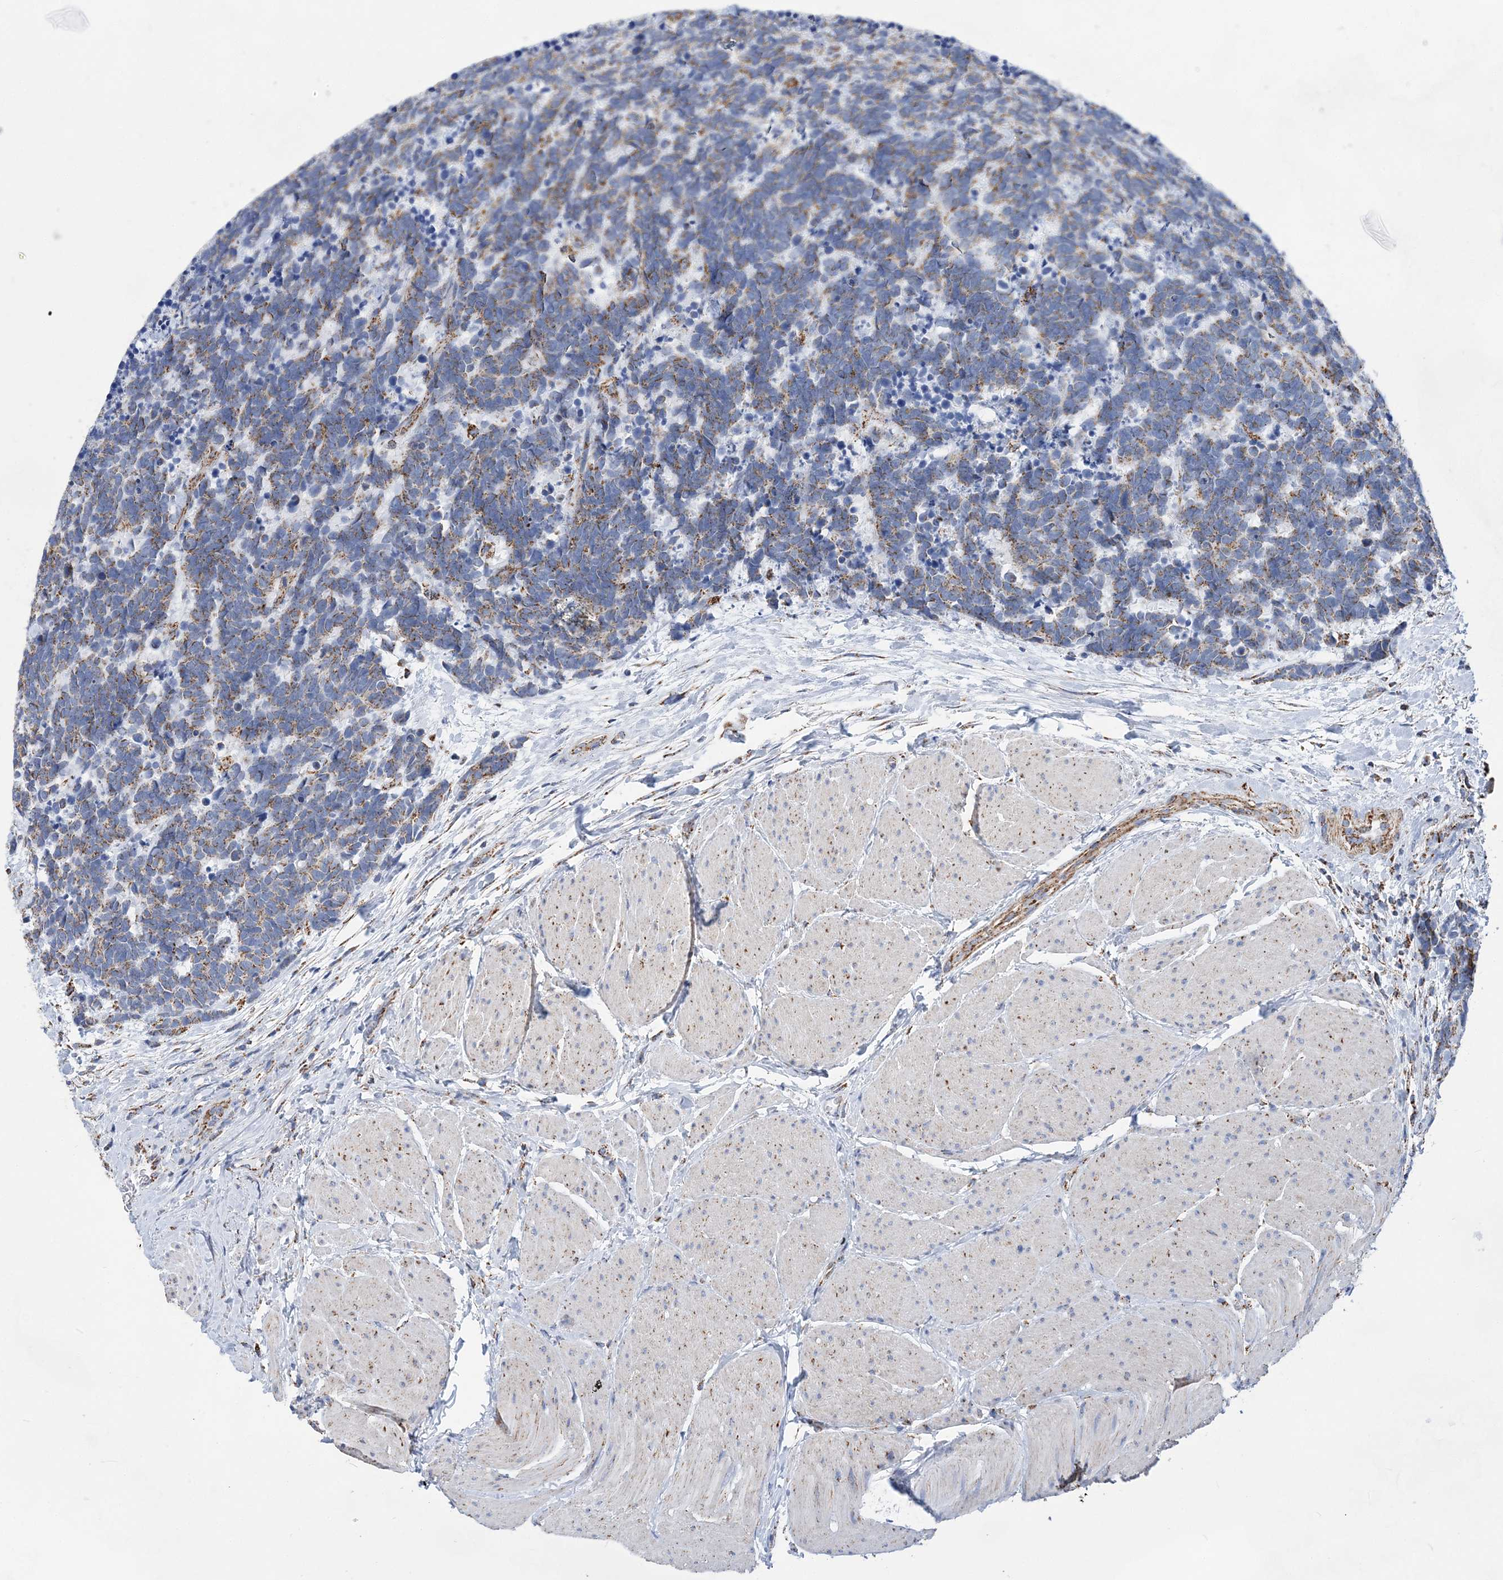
{"staining": {"intensity": "moderate", "quantity": ">75%", "location": "cytoplasmic/membranous"}, "tissue": "carcinoid", "cell_type": "Tumor cells", "image_type": "cancer", "snomed": [{"axis": "morphology", "description": "Carcinoma, NOS"}, {"axis": "morphology", "description": "Carcinoid, malignant, NOS"}, {"axis": "topography", "description": "Urinary bladder"}], "caption": "A high-resolution micrograph shows immunohistochemistry staining of carcinoid, which displays moderate cytoplasmic/membranous positivity in approximately >75% of tumor cells.", "gene": "ACOT9", "patient": {"sex": "male", "age": 57}}